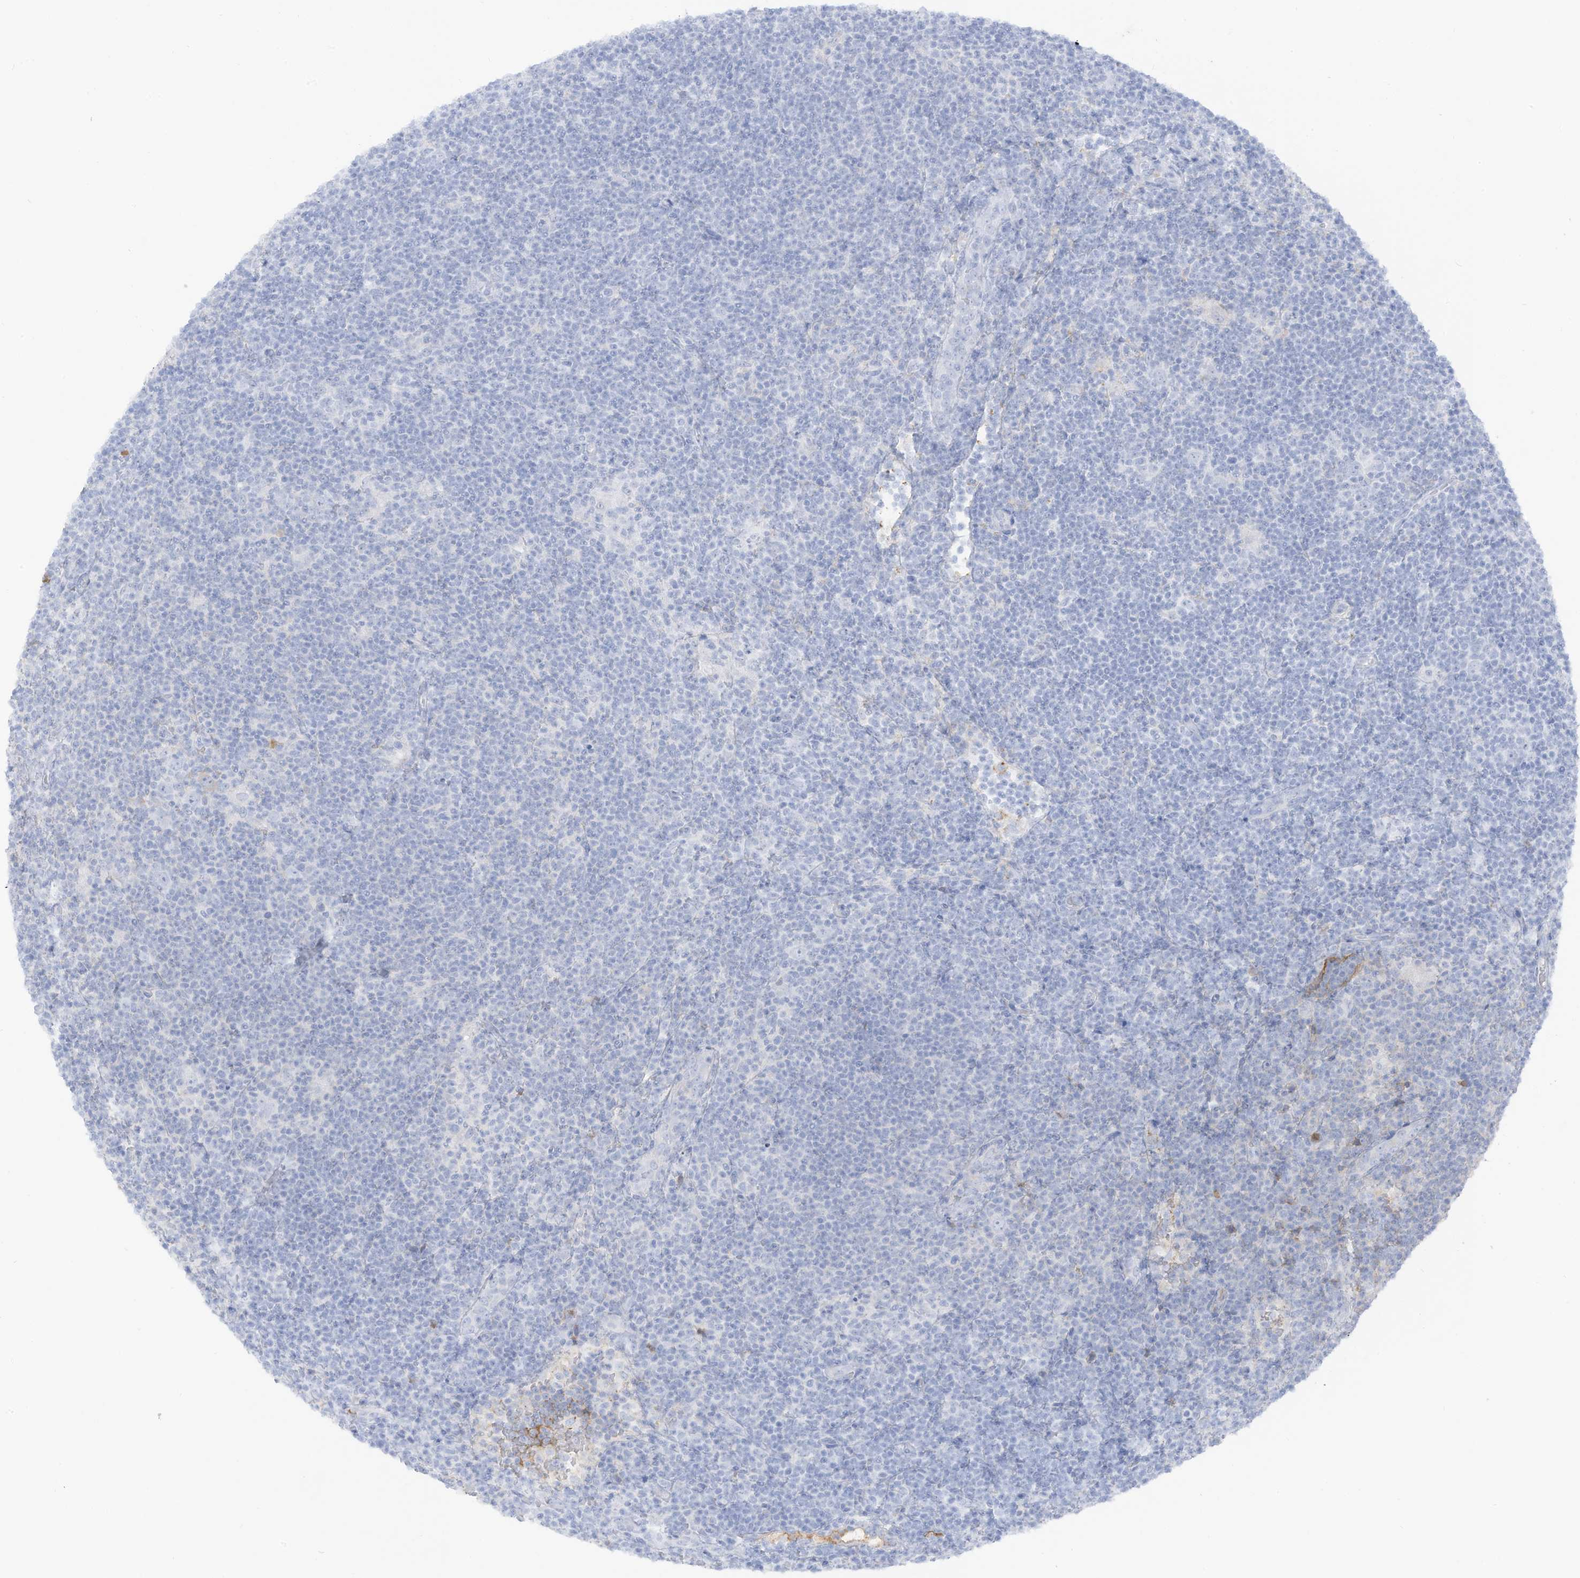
{"staining": {"intensity": "negative", "quantity": "none", "location": "none"}, "tissue": "lymphoma", "cell_type": "Tumor cells", "image_type": "cancer", "snomed": [{"axis": "morphology", "description": "Hodgkin's disease, NOS"}, {"axis": "topography", "description": "Lymph node"}], "caption": "This micrograph is of lymphoma stained with immunohistochemistry (IHC) to label a protein in brown with the nuclei are counter-stained blue. There is no positivity in tumor cells. (DAB (3,3'-diaminobenzidine) immunohistochemistry (IHC) with hematoxylin counter stain).", "gene": "HSD17B13", "patient": {"sex": "female", "age": 57}}